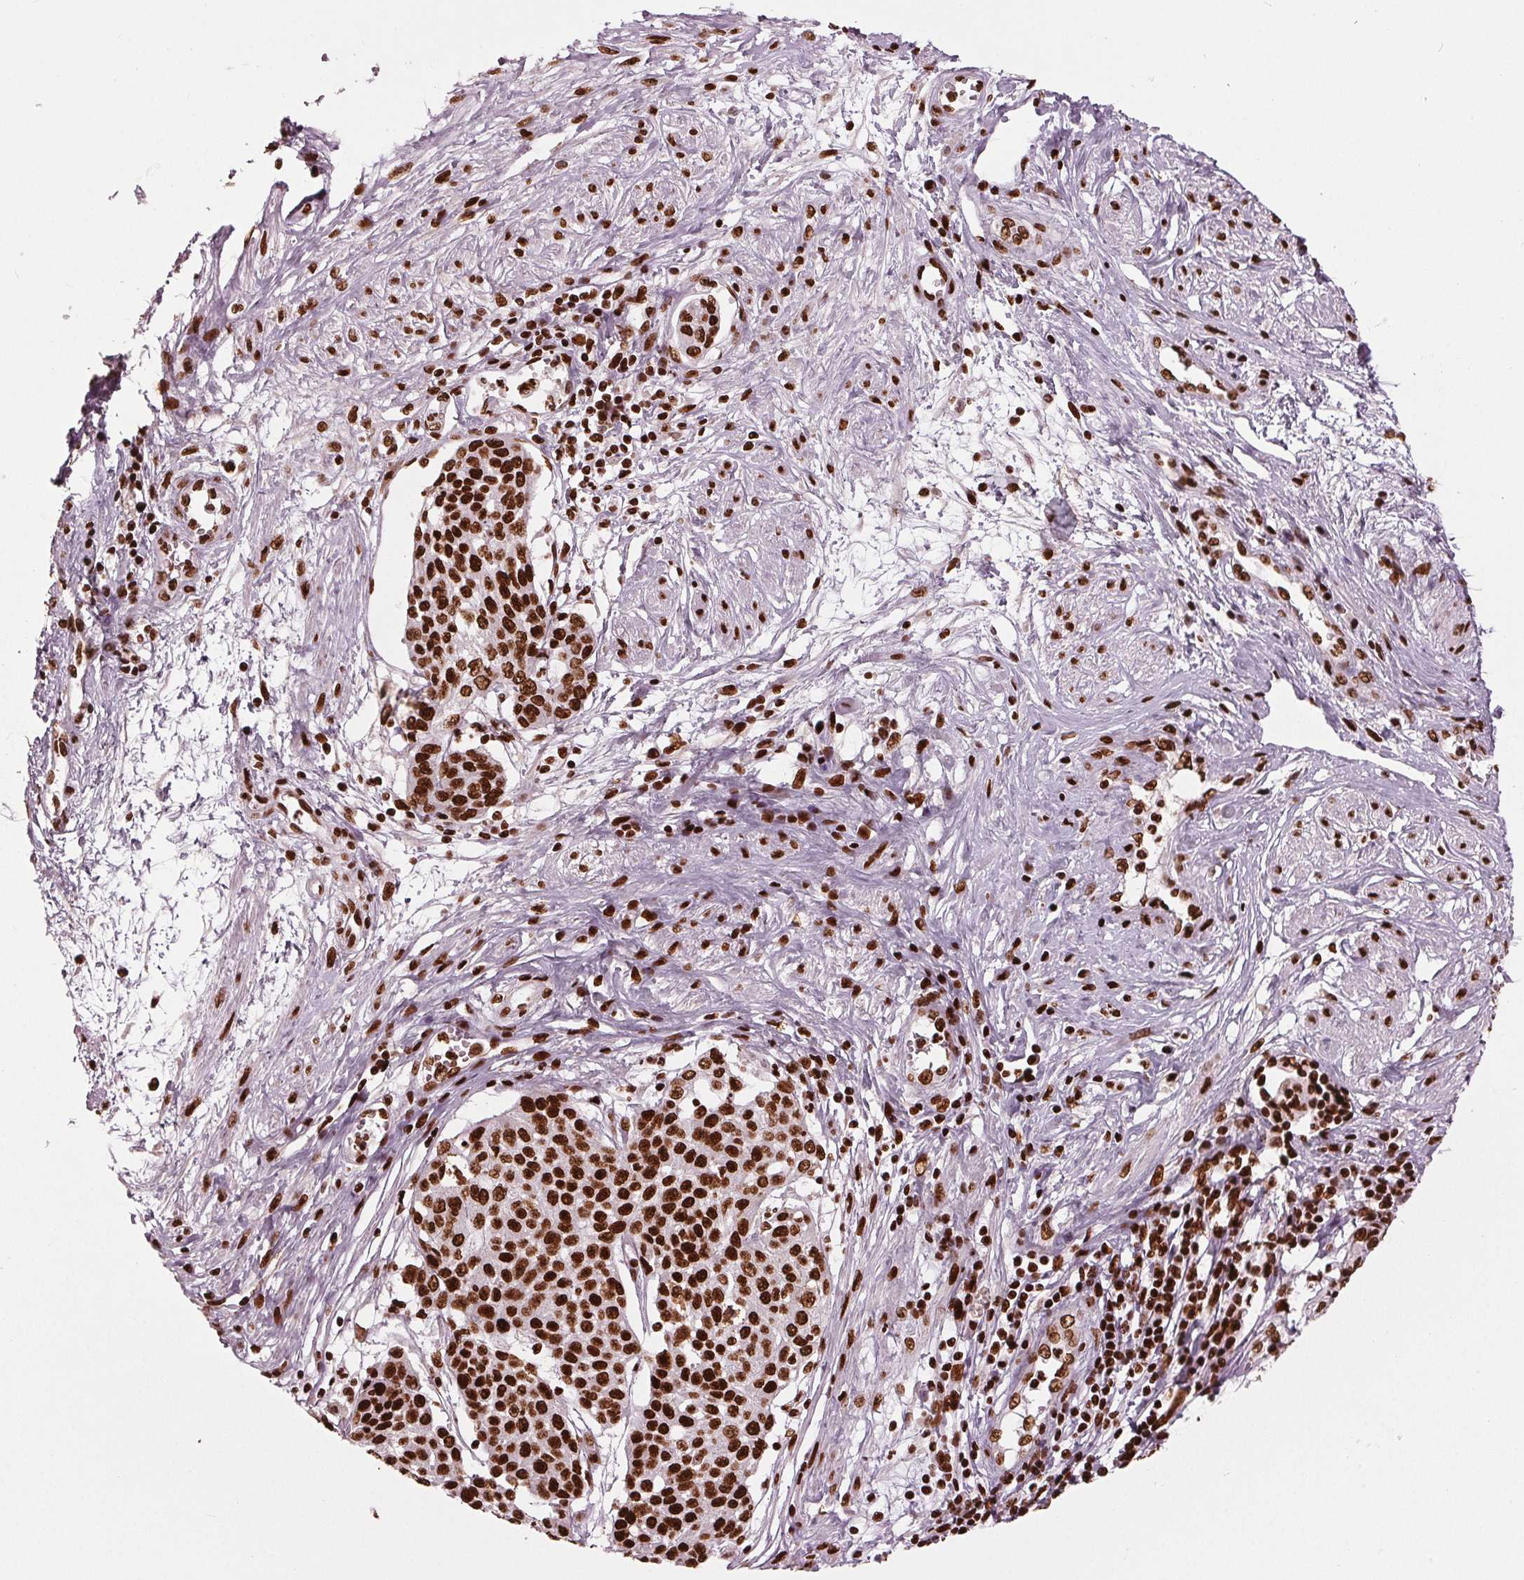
{"staining": {"intensity": "strong", "quantity": ">75%", "location": "nuclear"}, "tissue": "cervical cancer", "cell_type": "Tumor cells", "image_type": "cancer", "snomed": [{"axis": "morphology", "description": "Squamous cell carcinoma, NOS"}, {"axis": "topography", "description": "Cervix"}], "caption": "Immunohistochemistry micrograph of neoplastic tissue: human cervical squamous cell carcinoma stained using immunohistochemistry demonstrates high levels of strong protein expression localized specifically in the nuclear of tumor cells, appearing as a nuclear brown color.", "gene": "BRD4", "patient": {"sex": "female", "age": 34}}